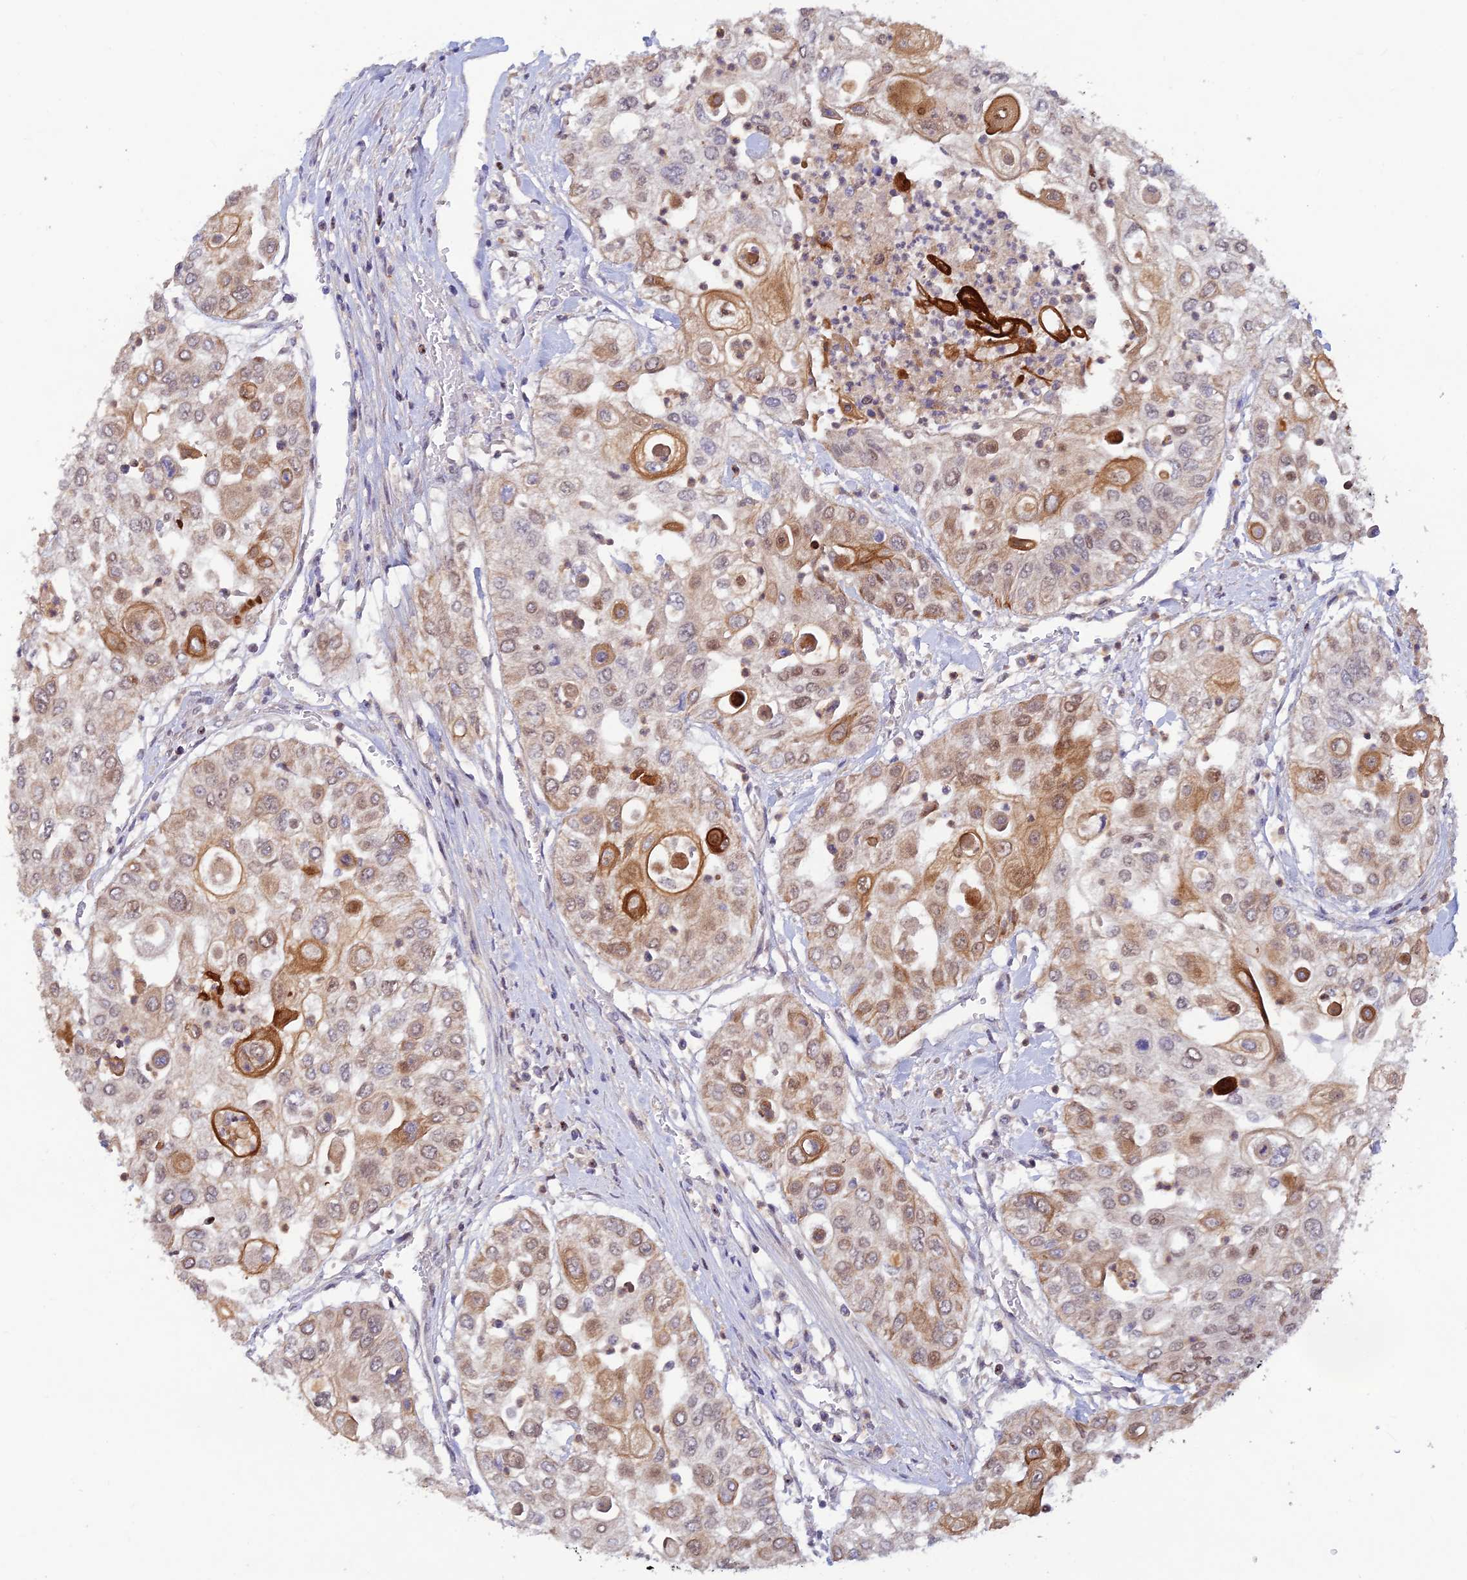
{"staining": {"intensity": "moderate", "quantity": ">75%", "location": "cytoplasmic/membranous"}, "tissue": "urothelial cancer", "cell_type": "Tumor cells", "image_type": "cancer", "snomed": [{"axis": "morphology", "description": "Urothelial carcinoma, High grade"}, {"axis": "topography", "description": "Urinary bladder"}], "caption": "This is an image of IHC staining of urothelial cancer, which shows moderate positivity in the cytoplasmic/membranous of tumor cells.", "gene": "FASTKD5", "patient": {"sex": "female", "age": 79}}